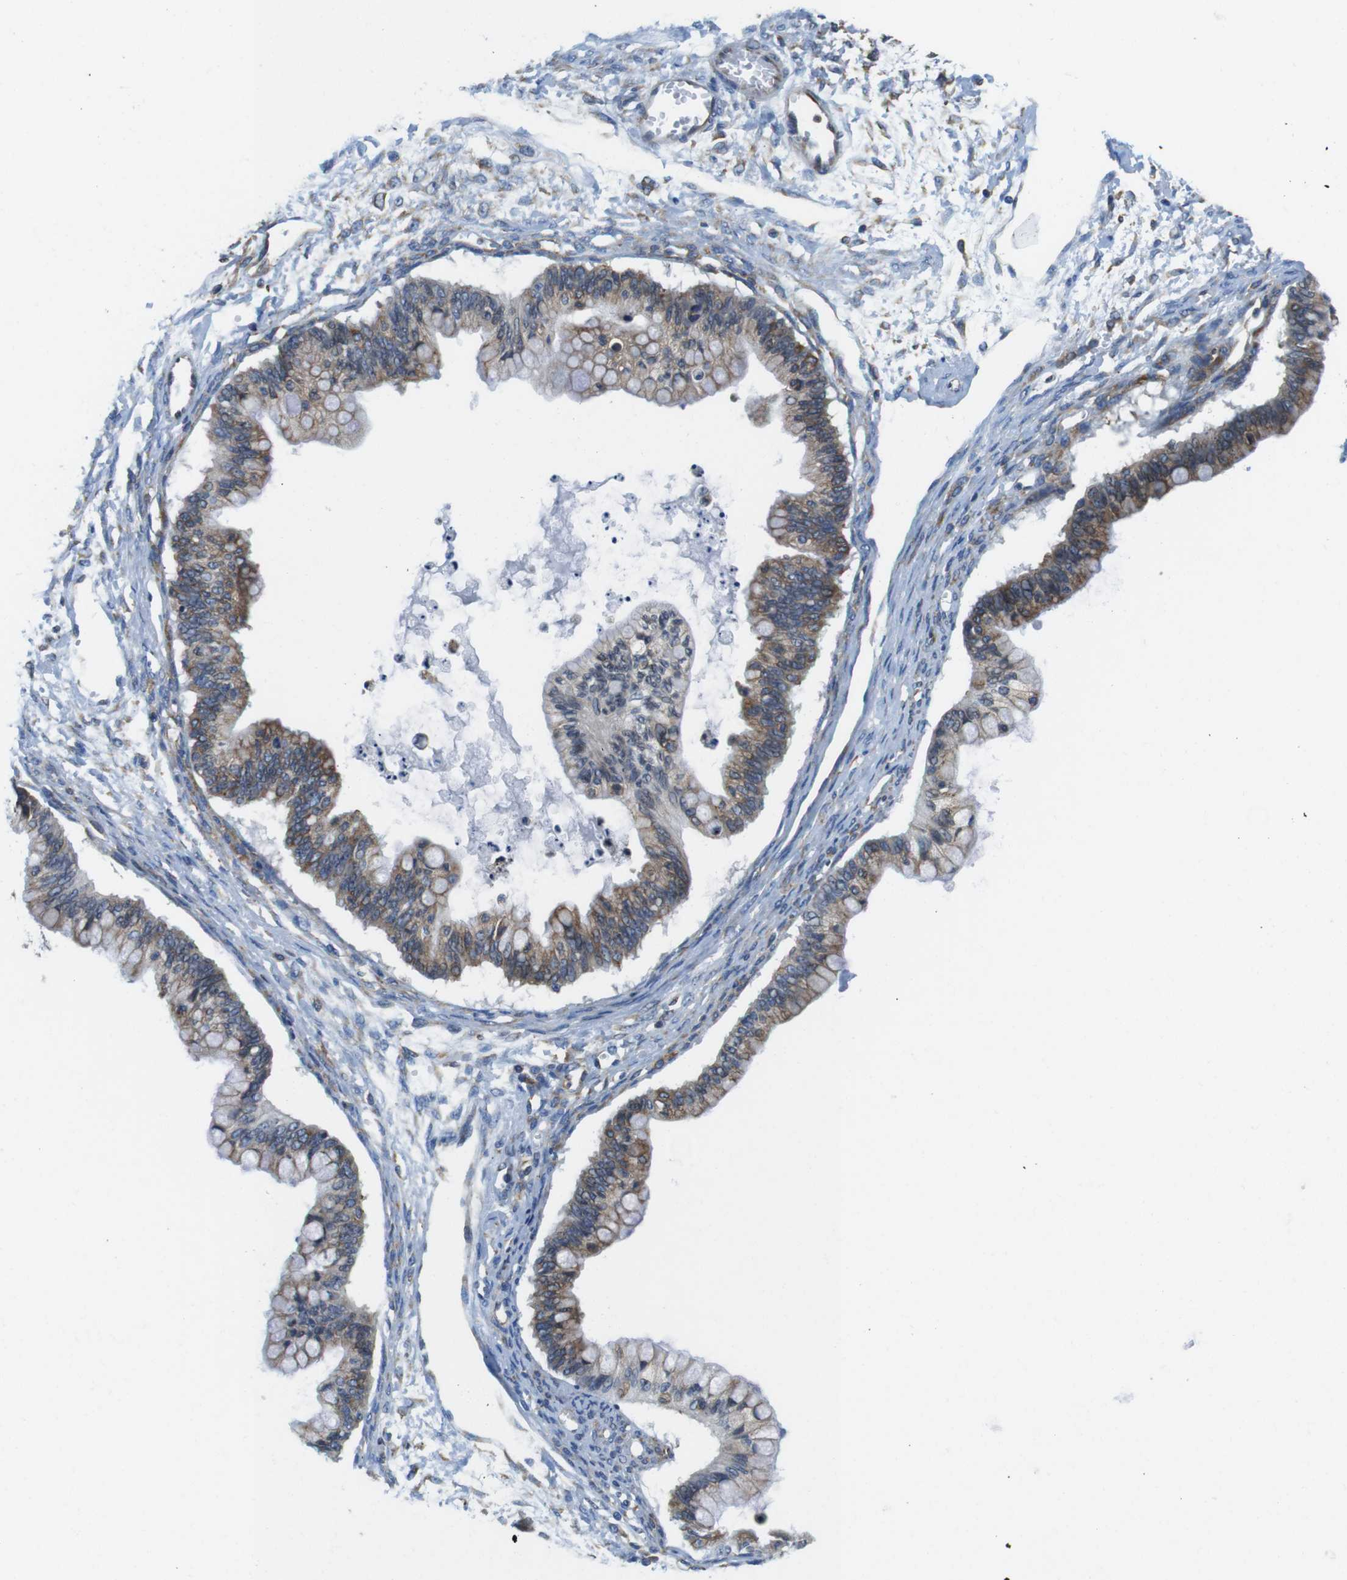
{"staining": {"intensity": "weak", "quantity": ">75%", "location": "cytoplasmic/membranous"}, "tissue": "ovarian cancer", "cell_type": "Tumor cells", "image_type": "cancer", "snomed": [{"axis": "morphology", "description": "Cystadenocarcinoma, mucinous, NOS"}, {"axis": "topography", "description": "Ovary"}], "caption": "DAB immunohistochemical staining of human ovarian cancer demonstrates weak cytoplasmic/membranous protein expression in approximately >75% of tumor cells.", "gene": "UGGT1", "patient": {"sex": "female", "age": 57}}